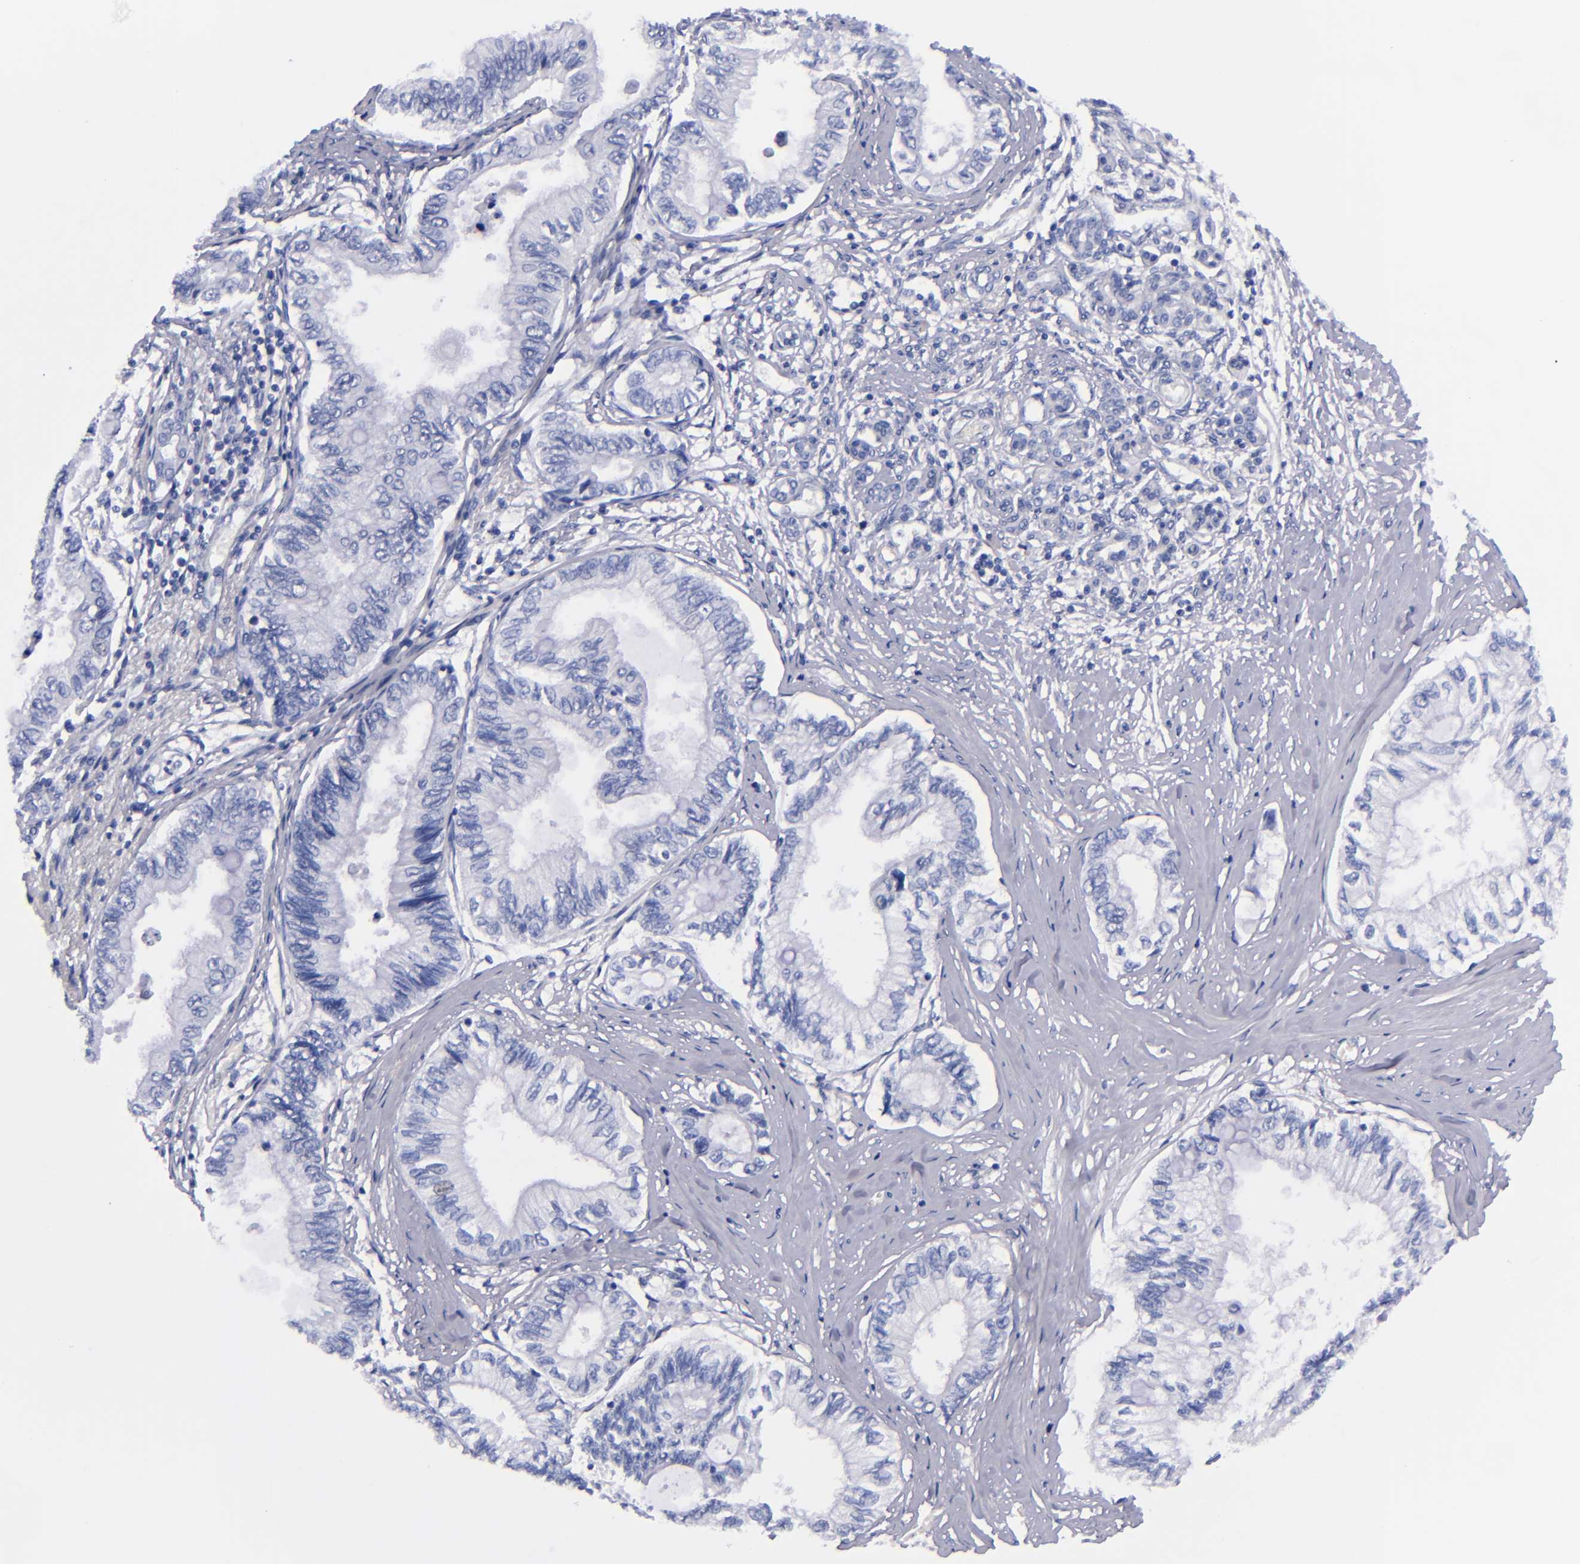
{"staining": {"intensity": "negative", "quantity": "none", "location": "none"}, "tissue": "pancreatic cancer", "cell_type": "Tumor cells", "image_type": "cancer", "snomed": [{"axis": "morphology", "description": "Adenocarcinoma, NOS"}, {"axis": "topography", "description": "Pancreas"}], "caption": "This is an immunohistochemistry photomicrograph of human pancreatic cancer (adenocarcinoma). There is no positivity in tumor cells.", "gene": "MCM7", "patient": {"sex": "female", "age": 66}}